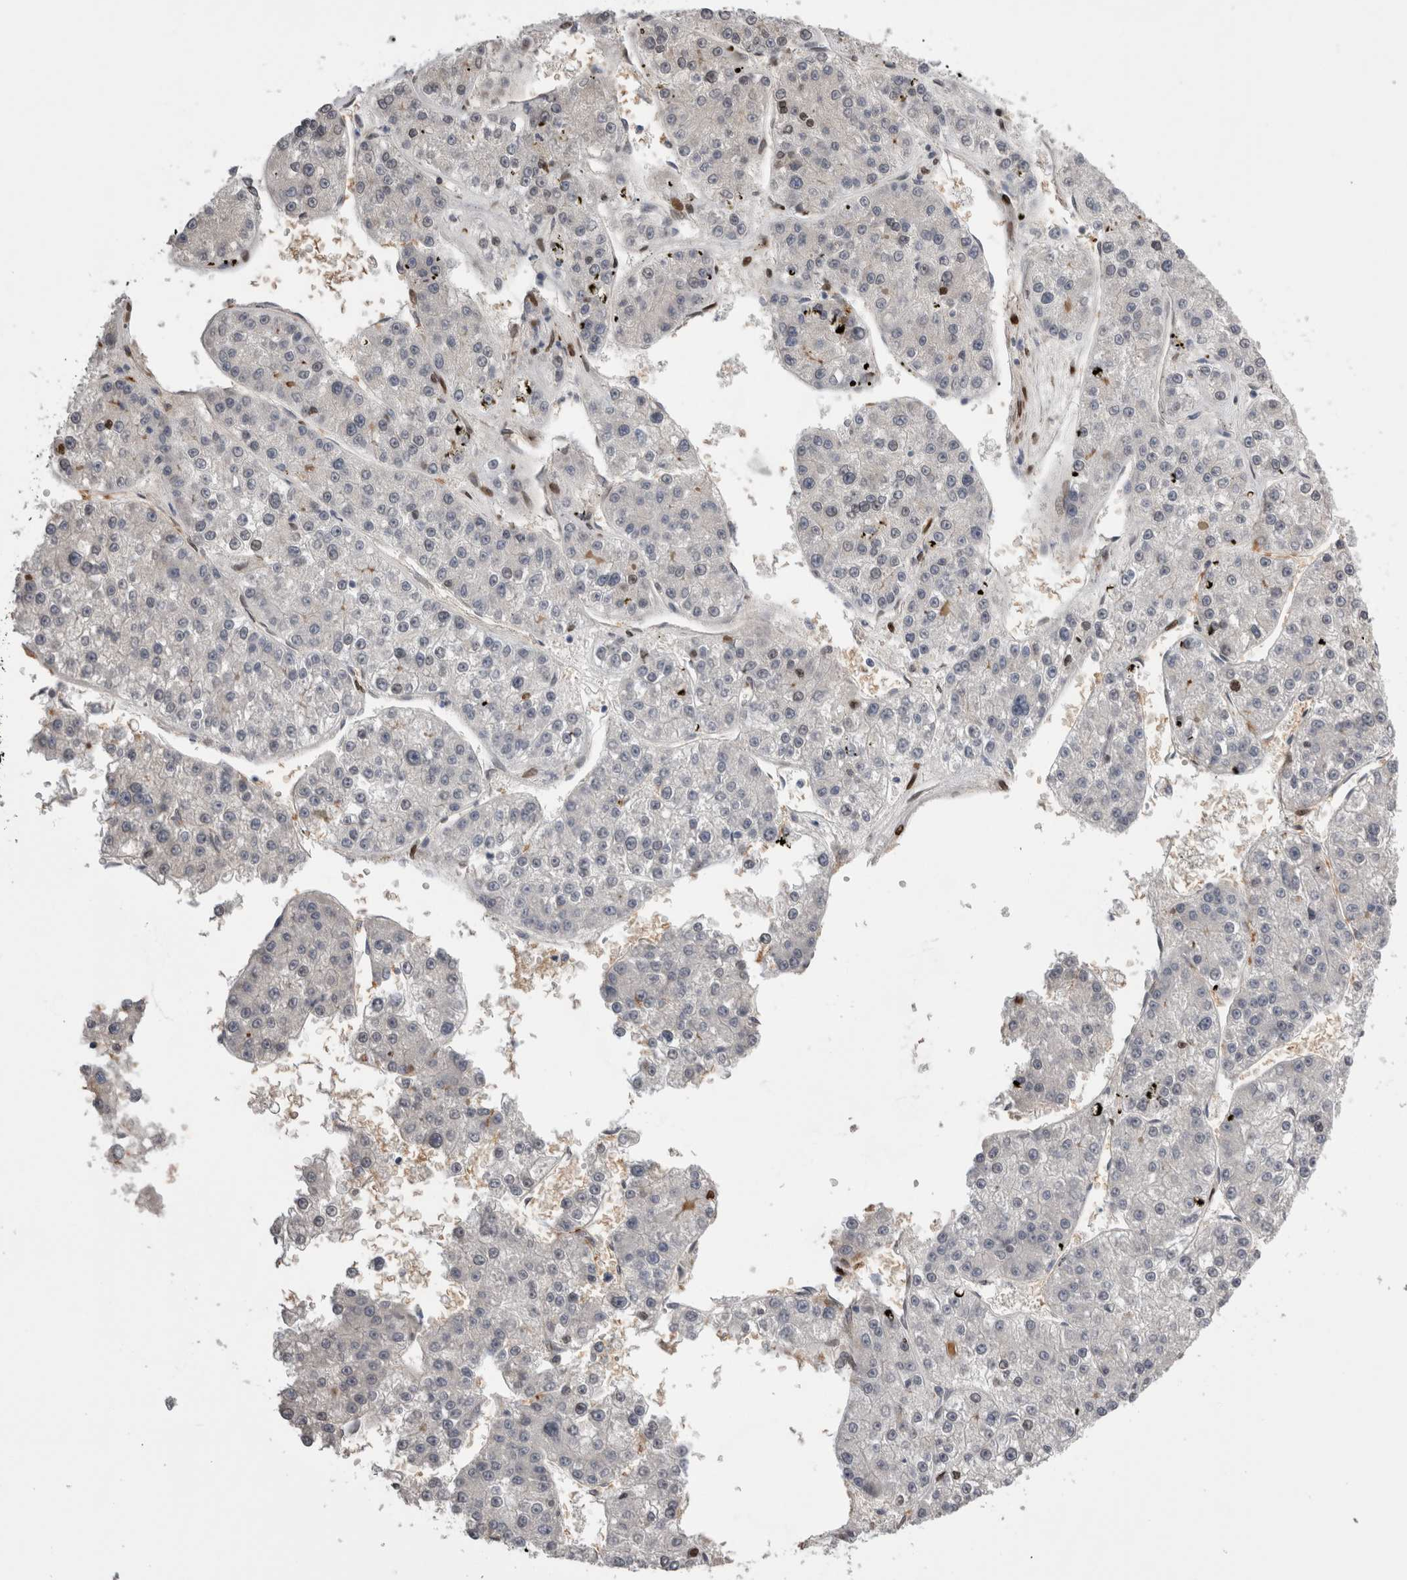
{"staining": {"intensity": "negative", "quantity": "none", "location": "none"}, "tissue": "liver cancer", "cell_type": "Tumor cells", "image_type": "cancer", "snomed": [{"axis": "morphology", "description": "Carcinoma, Hepatocellular, NOS"}, {"axis": "topography", "description": "Liver"}], "caption": "Immunohistochemistry (IHC) micrograph of neoplastic tissue: human liver cancer (hepatocellular carcinoma) stained with DAB shows no significant protein expression in tumor cells. (DAB IHC with hematoxylin counter stain).", "gene": "DMTN", "patient": {"sex": "female", "age": 73}}